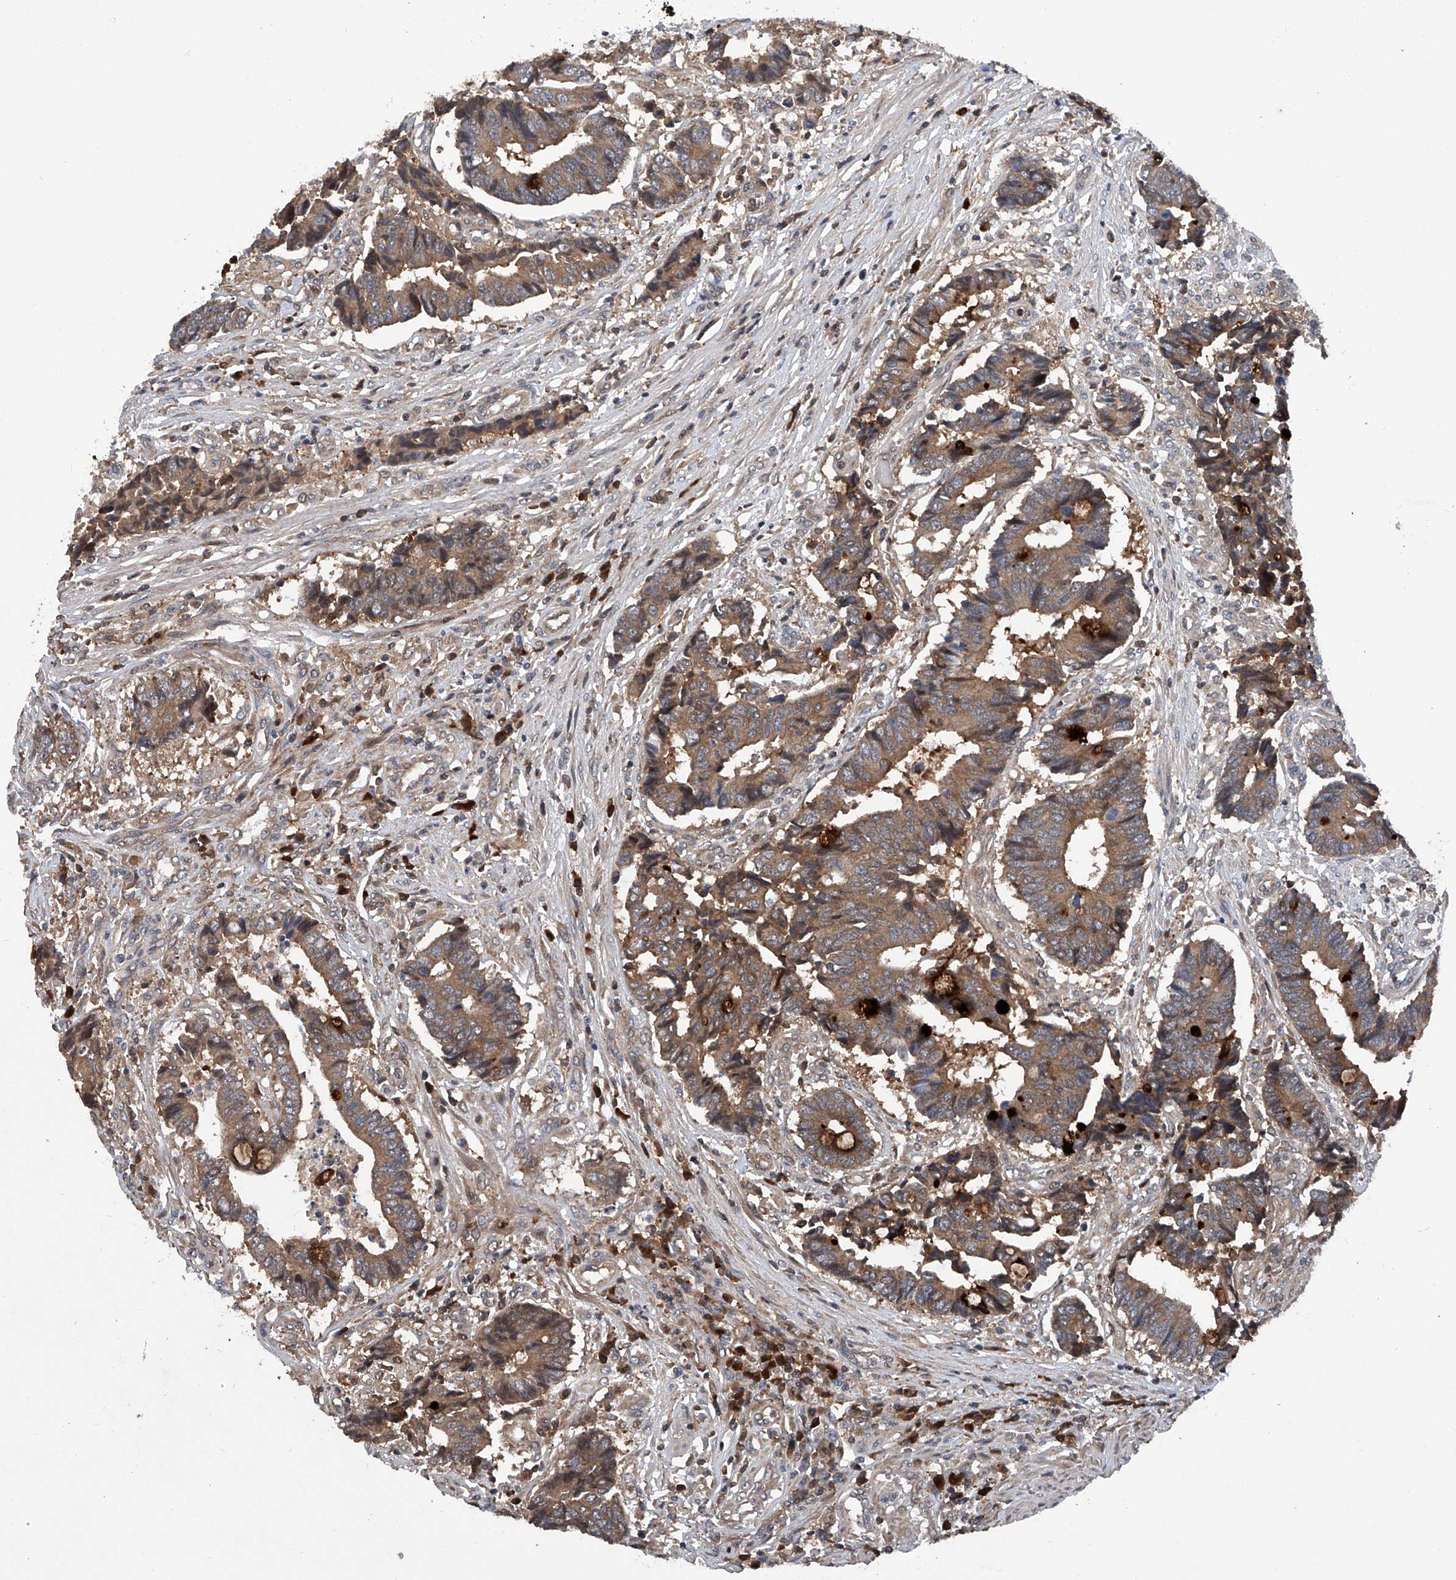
{"staining": {"intensity": "moderate", "quantity": ">75%", "location": "cytoplasmic/membranous"}, "tissue": "colorectal cancer", "cell_type": "Tumor cells", "image_type": "cancer", "snomed": [{"axis": "morphology", "description": "Adenocarcinoma, NOS"}, {"axis": "topography", "description": "Rectum"}], "caption": "Immunohistochemistry photomicrograph of colorectal adenocarcinoma stained for a protein (brown), which displays medium levels of moderate cytoplasmic/membranous positivity in approximately >75% of tumor cells.", "gene": "ASCC3", "patient": {"sex": "male", "age": 84}}